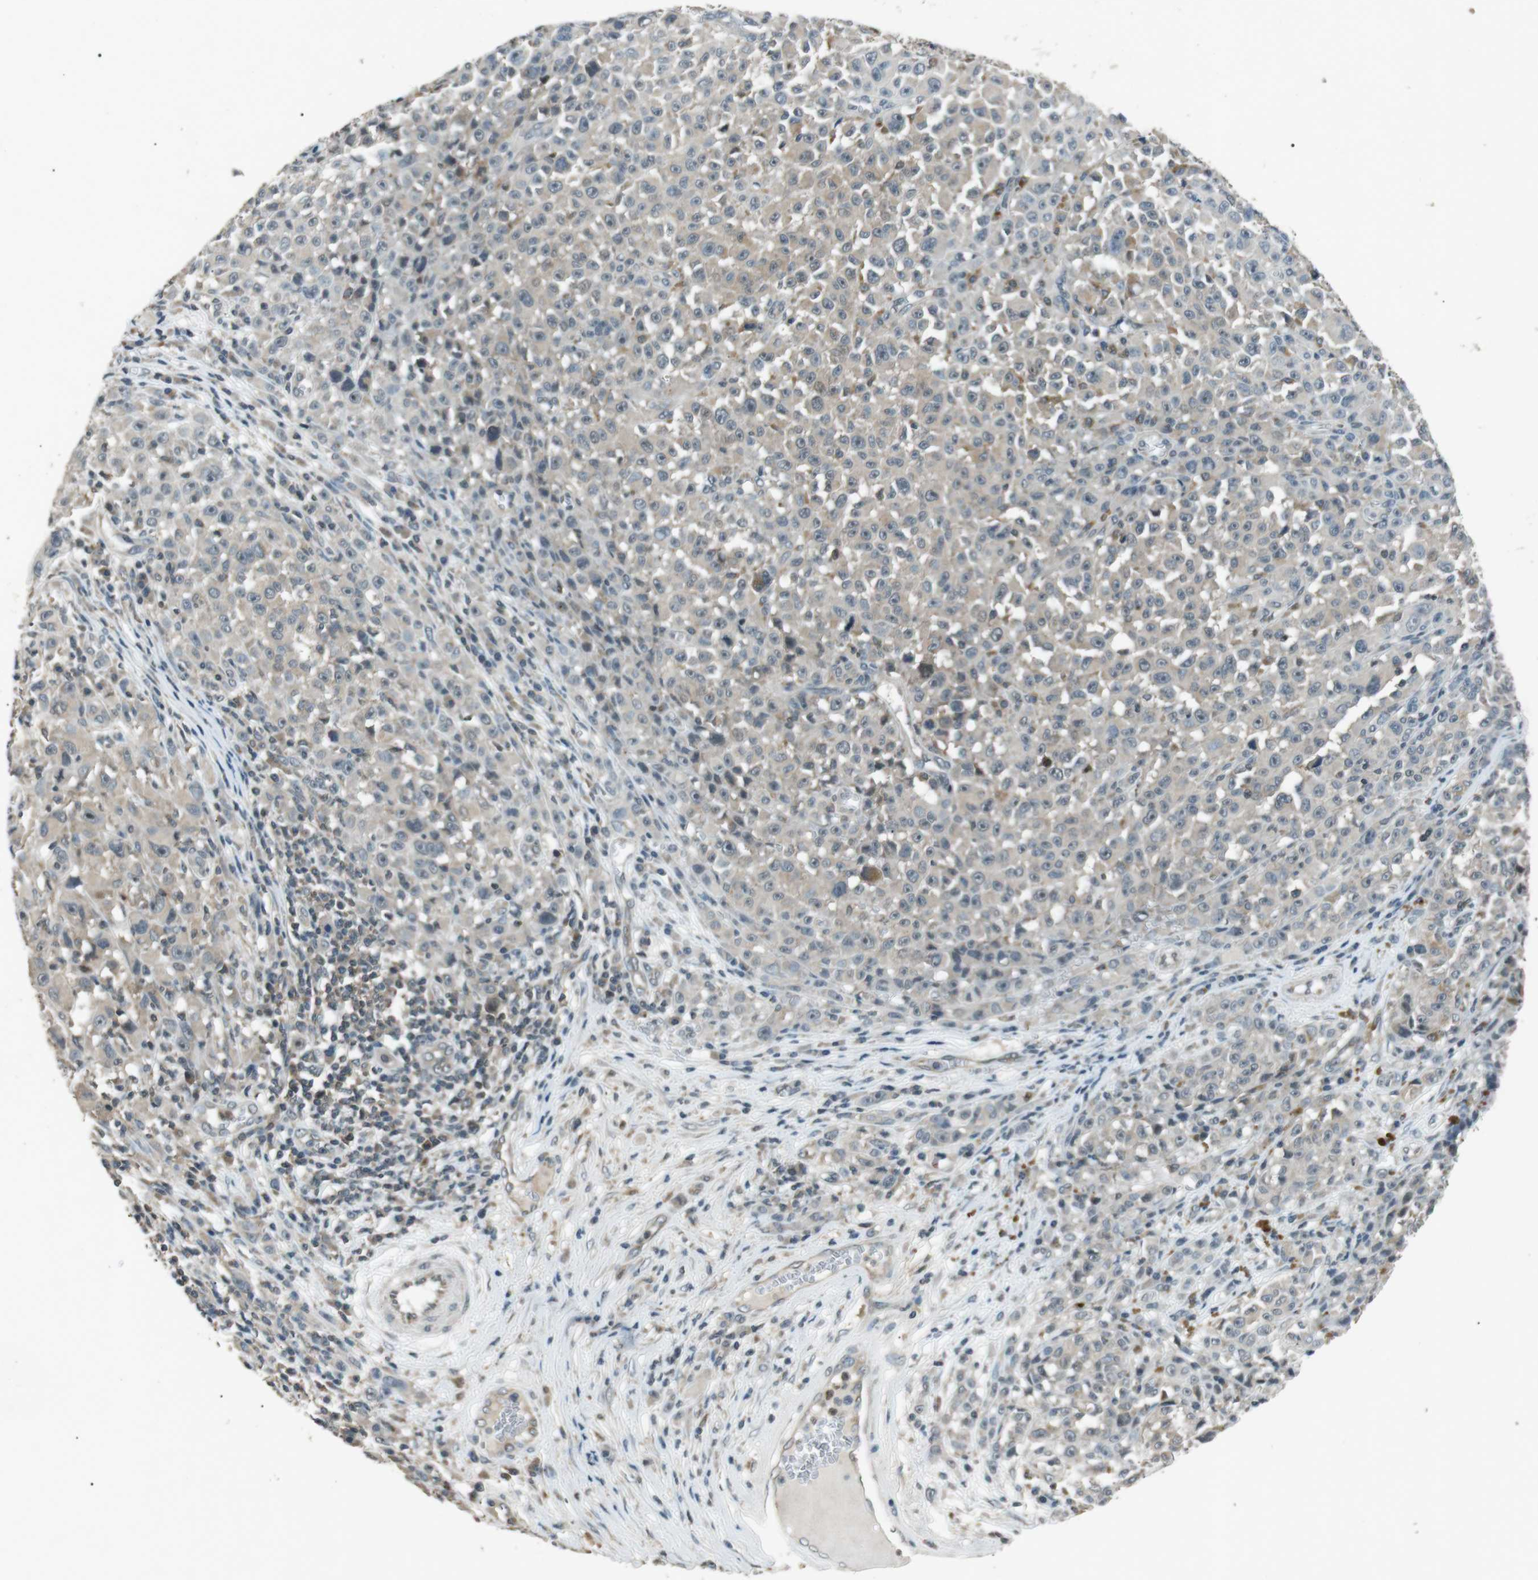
{"staining": {"intensity": "weak", "quantity": "25%-75%", "location": "cytoplasmic/membranous"}, "tissue": "melanoma", "cell_type": "Tumor cells", "image_type": "cancer", "snomed": [{"axis": "morphology", "description": "Malignant melanoma, NOS"}, {"axis": "topography", "description": "Skin"}], "caption": "This image reveals IHC staining of melanoma, with low weak cytoplasmic/membranous expression in about 25%-75% of tumor cells.", "gene": "NEK7", "patient": {"sex": "female", "age": 82}}